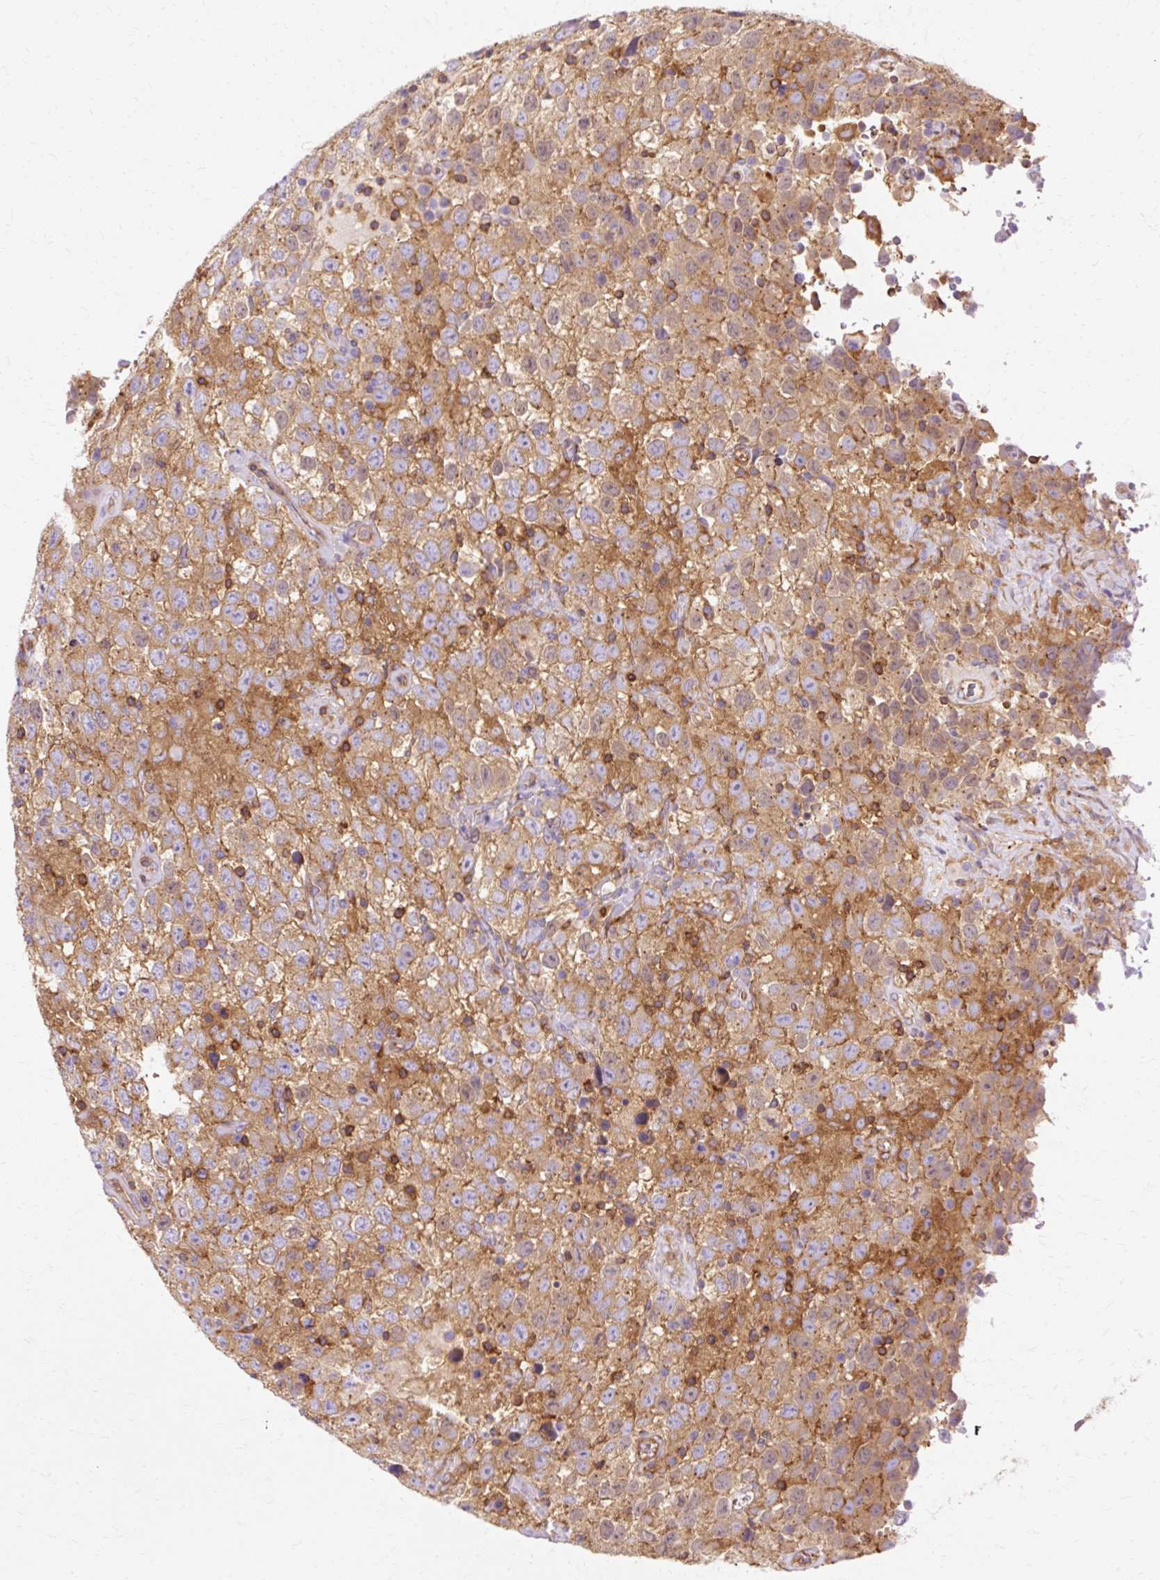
{"staining": {"intensity": "moderate", "quantity": "25%-75%", "location": "cytoplasmic/membranous"}, "tissue": "testis cancer", "cell_type": "Tumor cells", "image_type": "cancer", "snomed": [{"axis": "morphology", "description": "Seminoma, NOS"}, {"axis": "topography", "description": "Testis"}], "caption": "Immunohistochemistry of human testis cancer shows medium levels of moderate cytoplasmic/membranous positivity in approximately 25%-75% of tumor cells. (brown staining indicates protein expression, while blue staining denotes nuclei).", "gene": "TBC1D2B", "patient": {"sex": "male", "age": 41}}